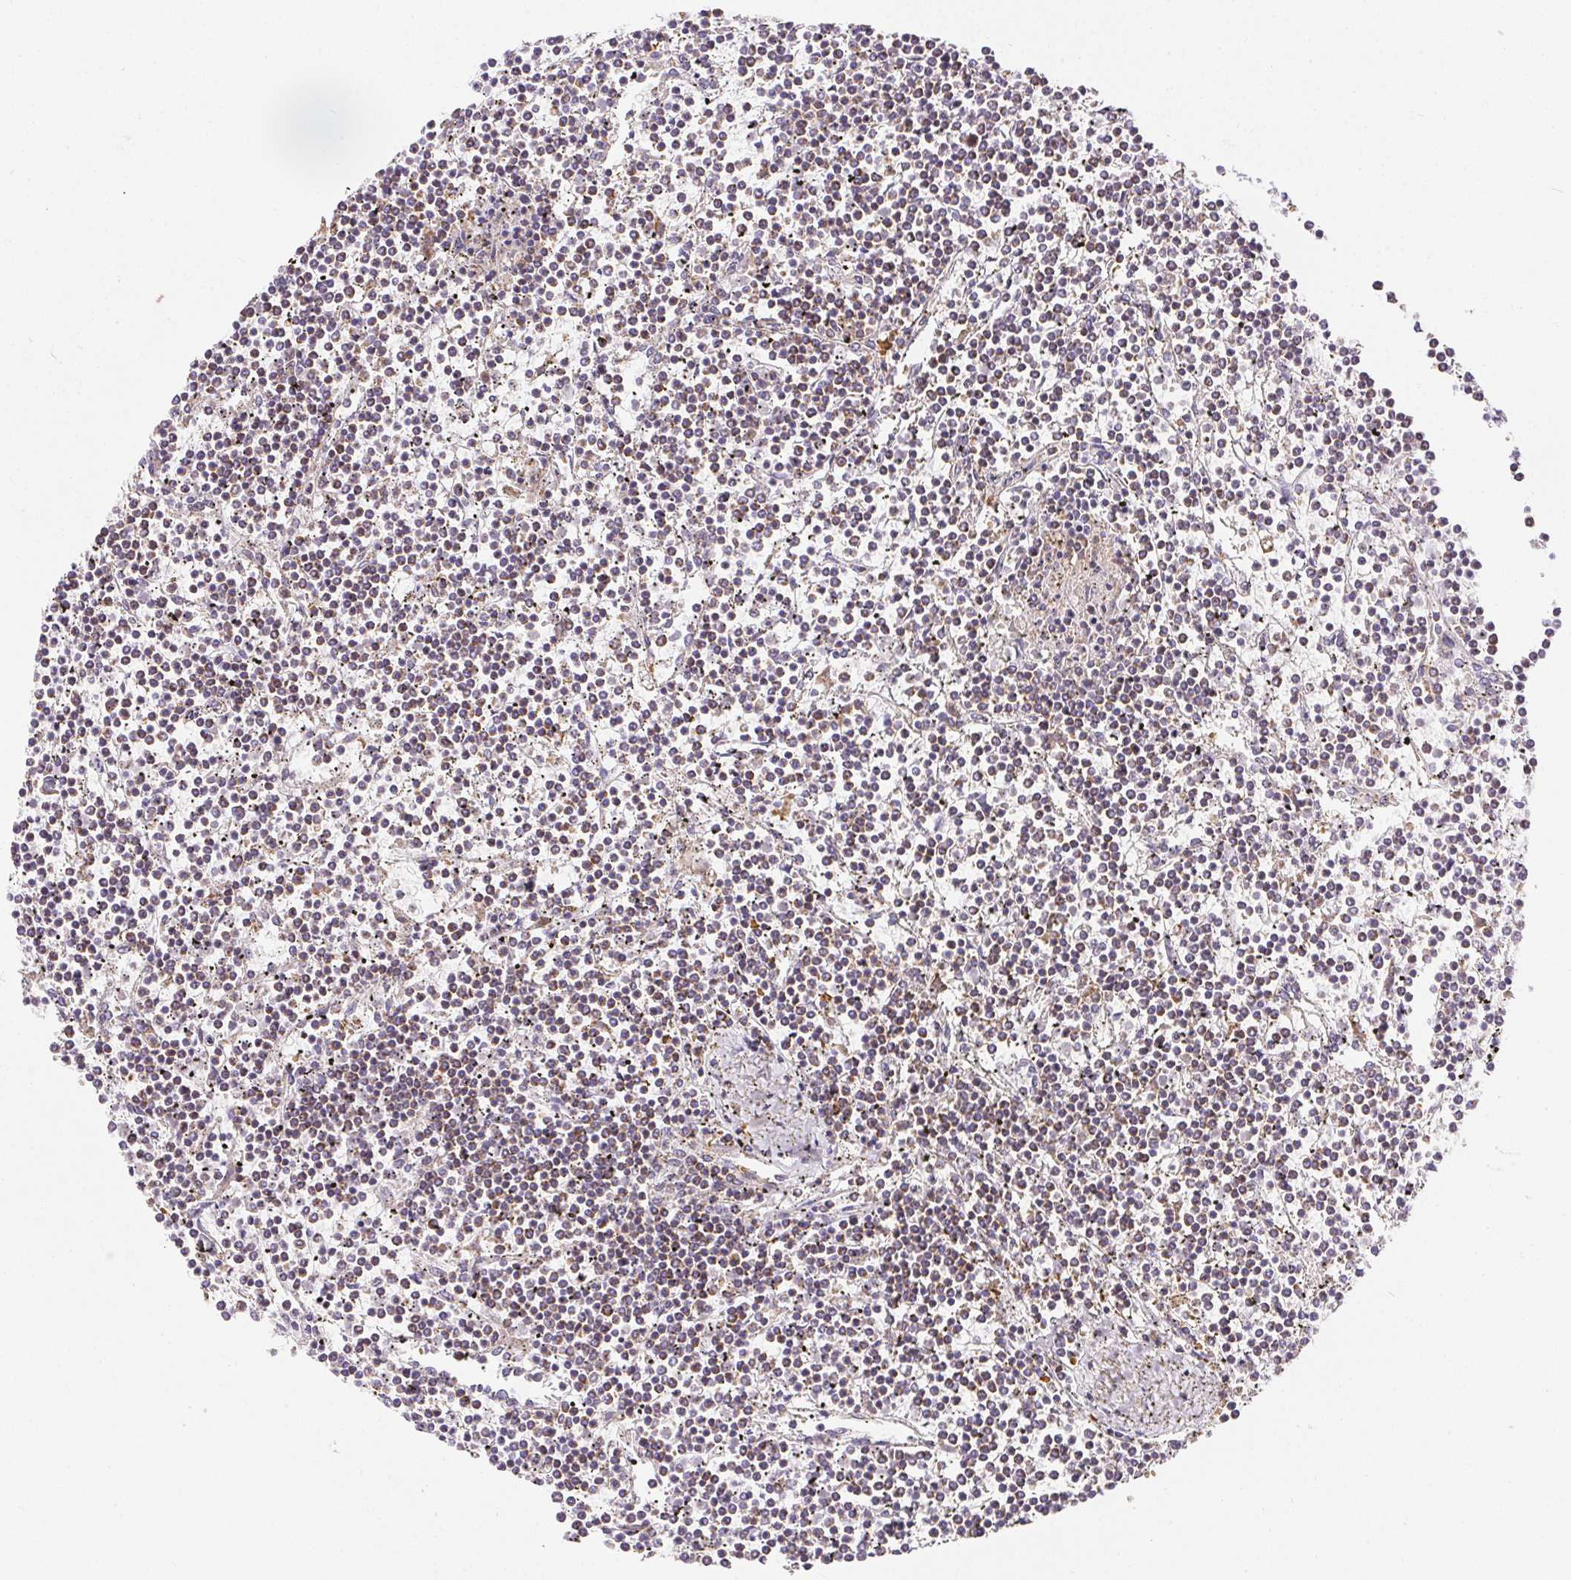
{"staining": {"intensity": "weak", "quantity": "25%-75%", "location": "cytoplasmic/membranous"}, "tissue": "lymphoma", "cell_type": "Tumor cells", "image_type": "cancer", "snomed": [{"axis": "morphology", "description": "Malignant lymphoma, non-Hodgkin's type, Low grade"}, {"axis": "topography", "description": "Spleen"}], "caption": "Weak cytoplasmic/membranous expression for a protein is appreciated in about 25%-75% of tumor cells of low-grade malignant lymphoma, non-Hodgkin's type using immunohistochemistry (IHC).", "gene": "MAPK11", "patient": {"sex": "female", "age": 19}}